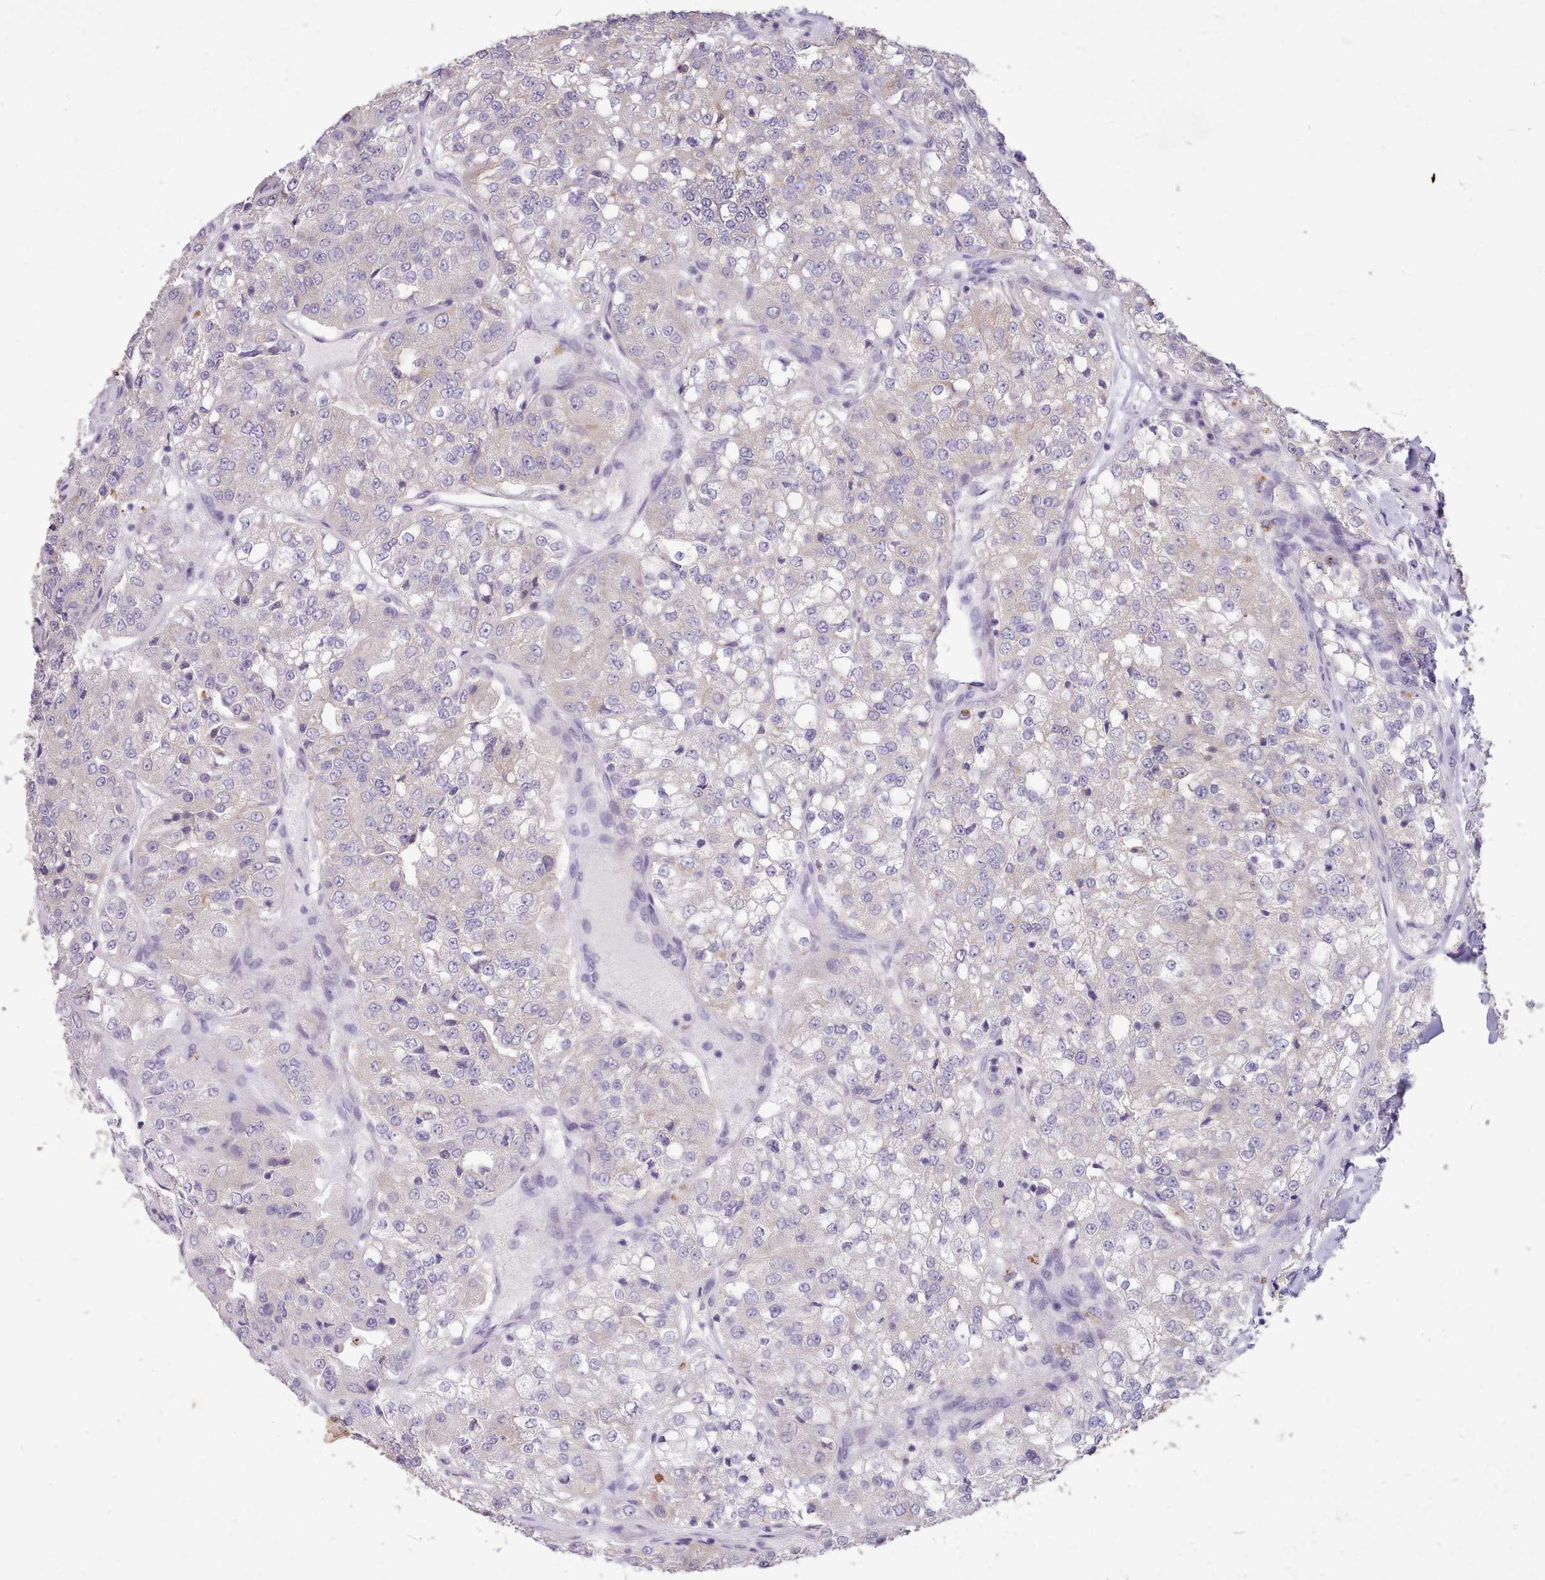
{"staining": {"intensity": "negative", "quantity": "none", "location": "none"}, "tissue": "renal cancer", "cell_type": "Tumor cells", "image_type": "cancer", "snomed": [{"axis": "morphology", "description": "Adenocarcinoma, NOS"}, {"axis": "topography", "description": "Kidney"}], "caption": "Renal cancer was stained to show a protein in brown. There is no significant positivity in tumor cells. (Stains: DAB (3,3'-diaminobenzidine) immunohistochemistry with hematoxylin counter stain, Microscopy: brightfield microscopy at high magnification).", "gene": "ZNF607", "patient": {"sex": "female", "age": 63}}